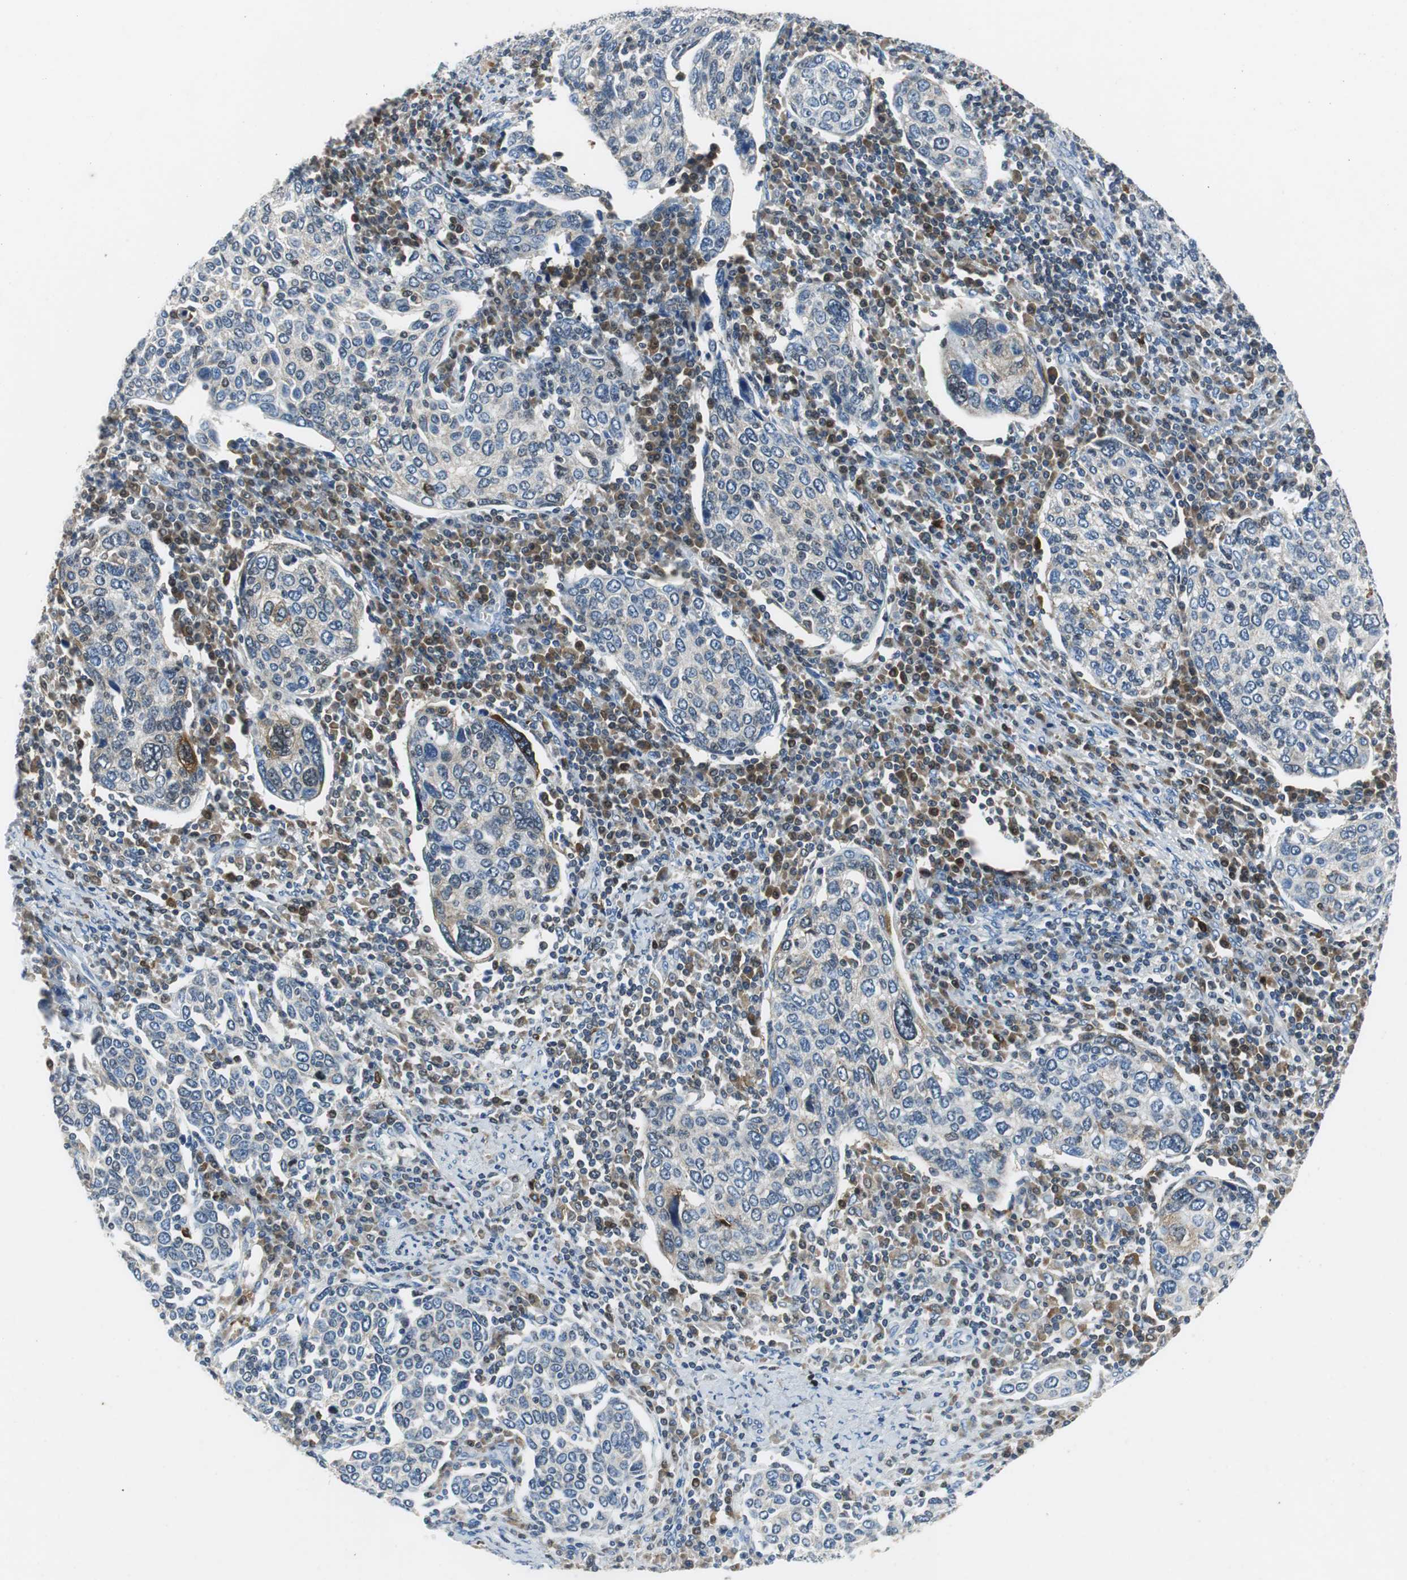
{"staining": {"intensity": "weak", "quantity": "<25%", "location": "cytoplasmic/membranous,nuclear"}, "tissue": "cervical cancer", "cell_type": "Tumor cells", "image_type": "cancer", "snomed": [{"axis": "morphology", "description": "Squamous cell carcinoma, NOS"}, {"axis": "topography", "description": "Cervix"}], "caption": "A high-resolution image shows immunohistochemistry staining of cervical cancer, which exhibits no significant positivity in tumor cells. (DAB (3,3'-diaminobenzidine) IHC with hematoxylin counter stain).", "gene": "ORM1", "patient": {"sex": "female", "age": 40}}